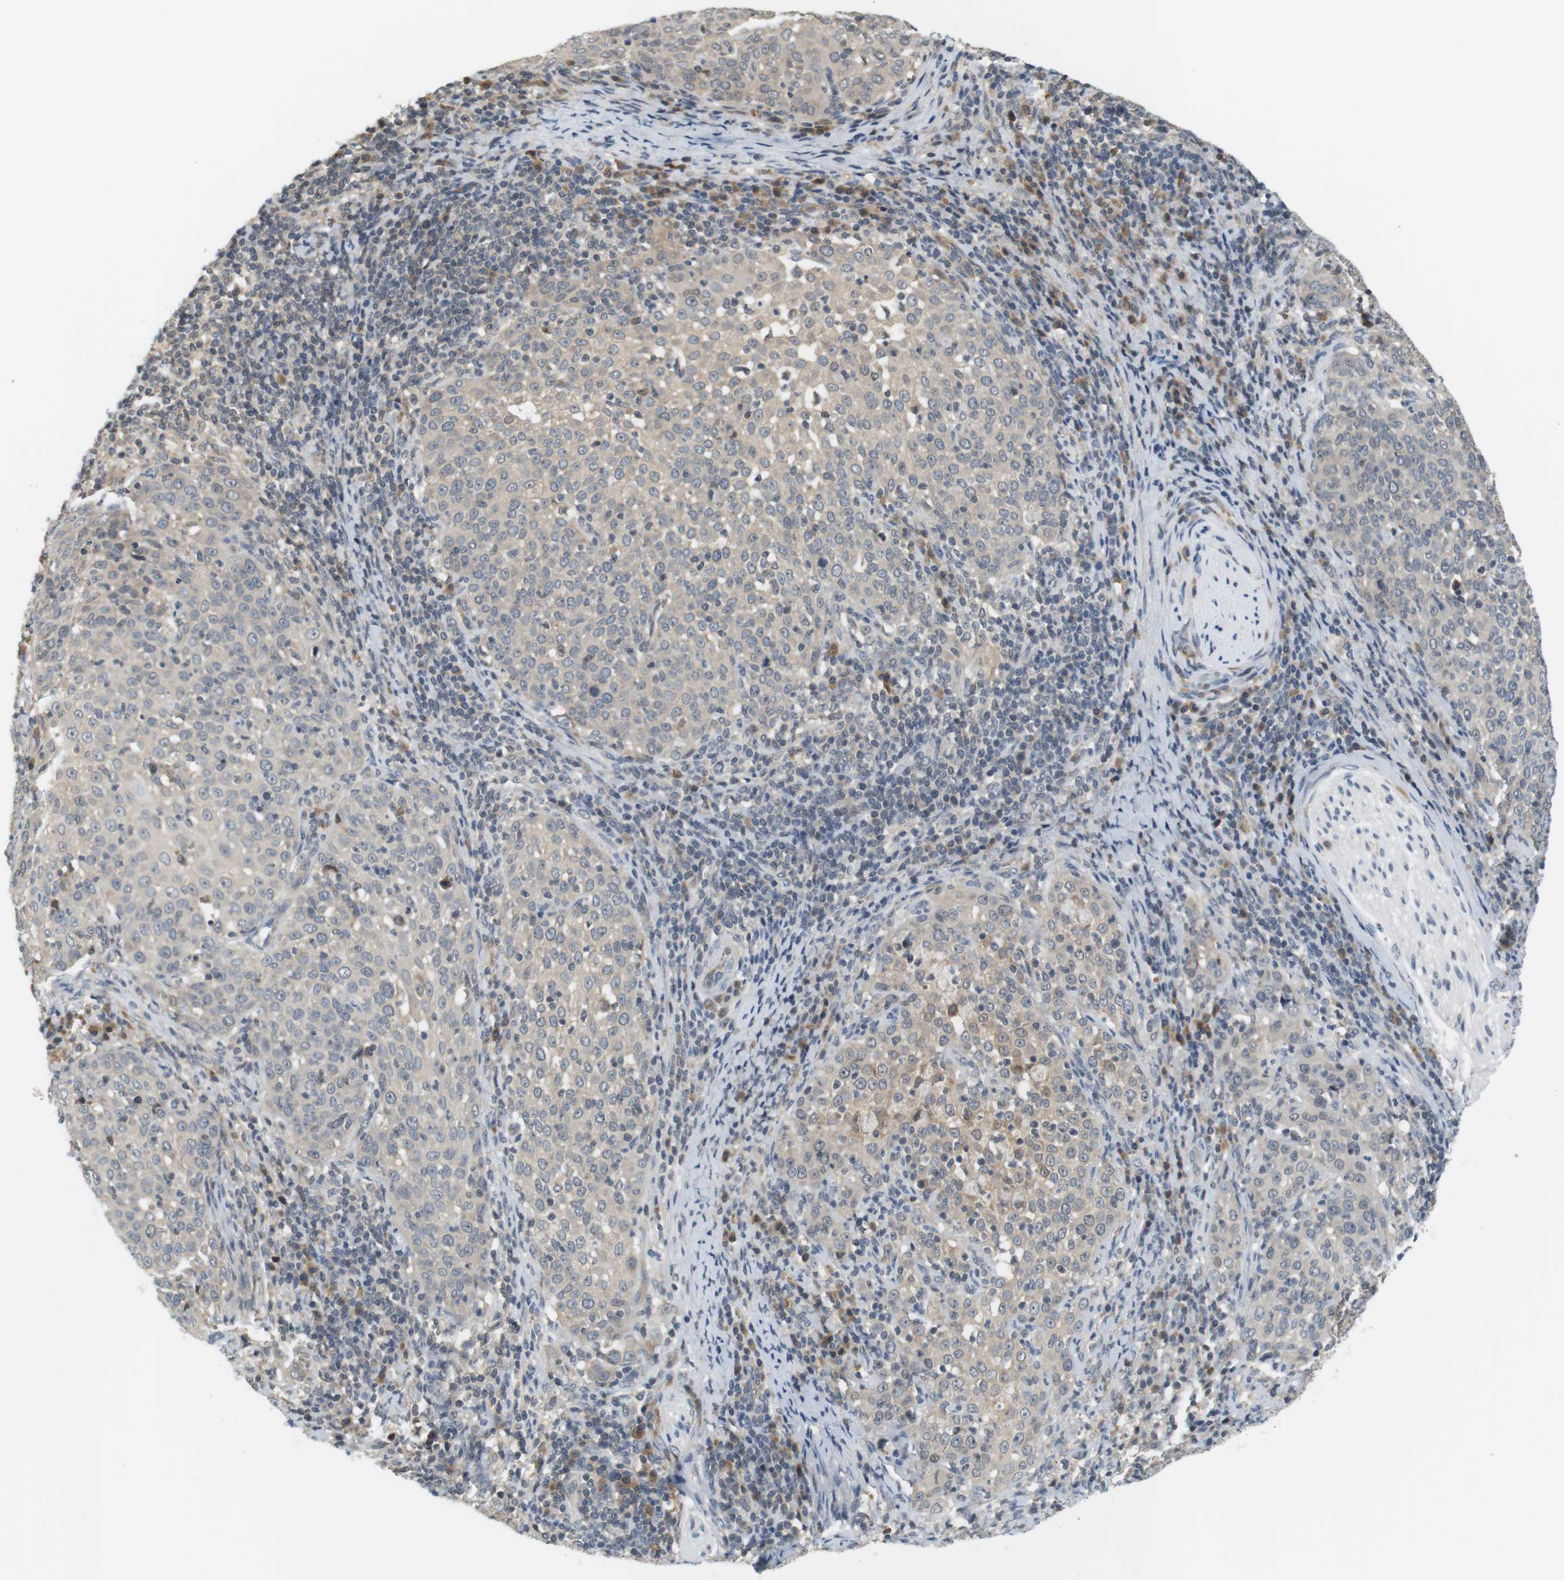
{"staining": {"intensity": "negative", "quantity": "none", "location": "none"}, "tissue": "cervical cancer", "cell_type": "Tumor cells", "image_type": "cancer", "snomed": [{"axis": "morphology", "description": "Squamous cell carcinoma, NOS"}, {"axis": "topography", "description": "Cervix"}], "caption": "Immunohistochemical staining of cervical squamous cell carcinoma shows no significant staining in tumor cells. (Stains: DAB (3,3'-diaminobenzidine) immunohistochemistry with hematoxylin counter stain, Microscopy: brightfield microscopy at high magnification).", "gene": "WNT7A", "patient": {"sex": "female", "age": 51}}